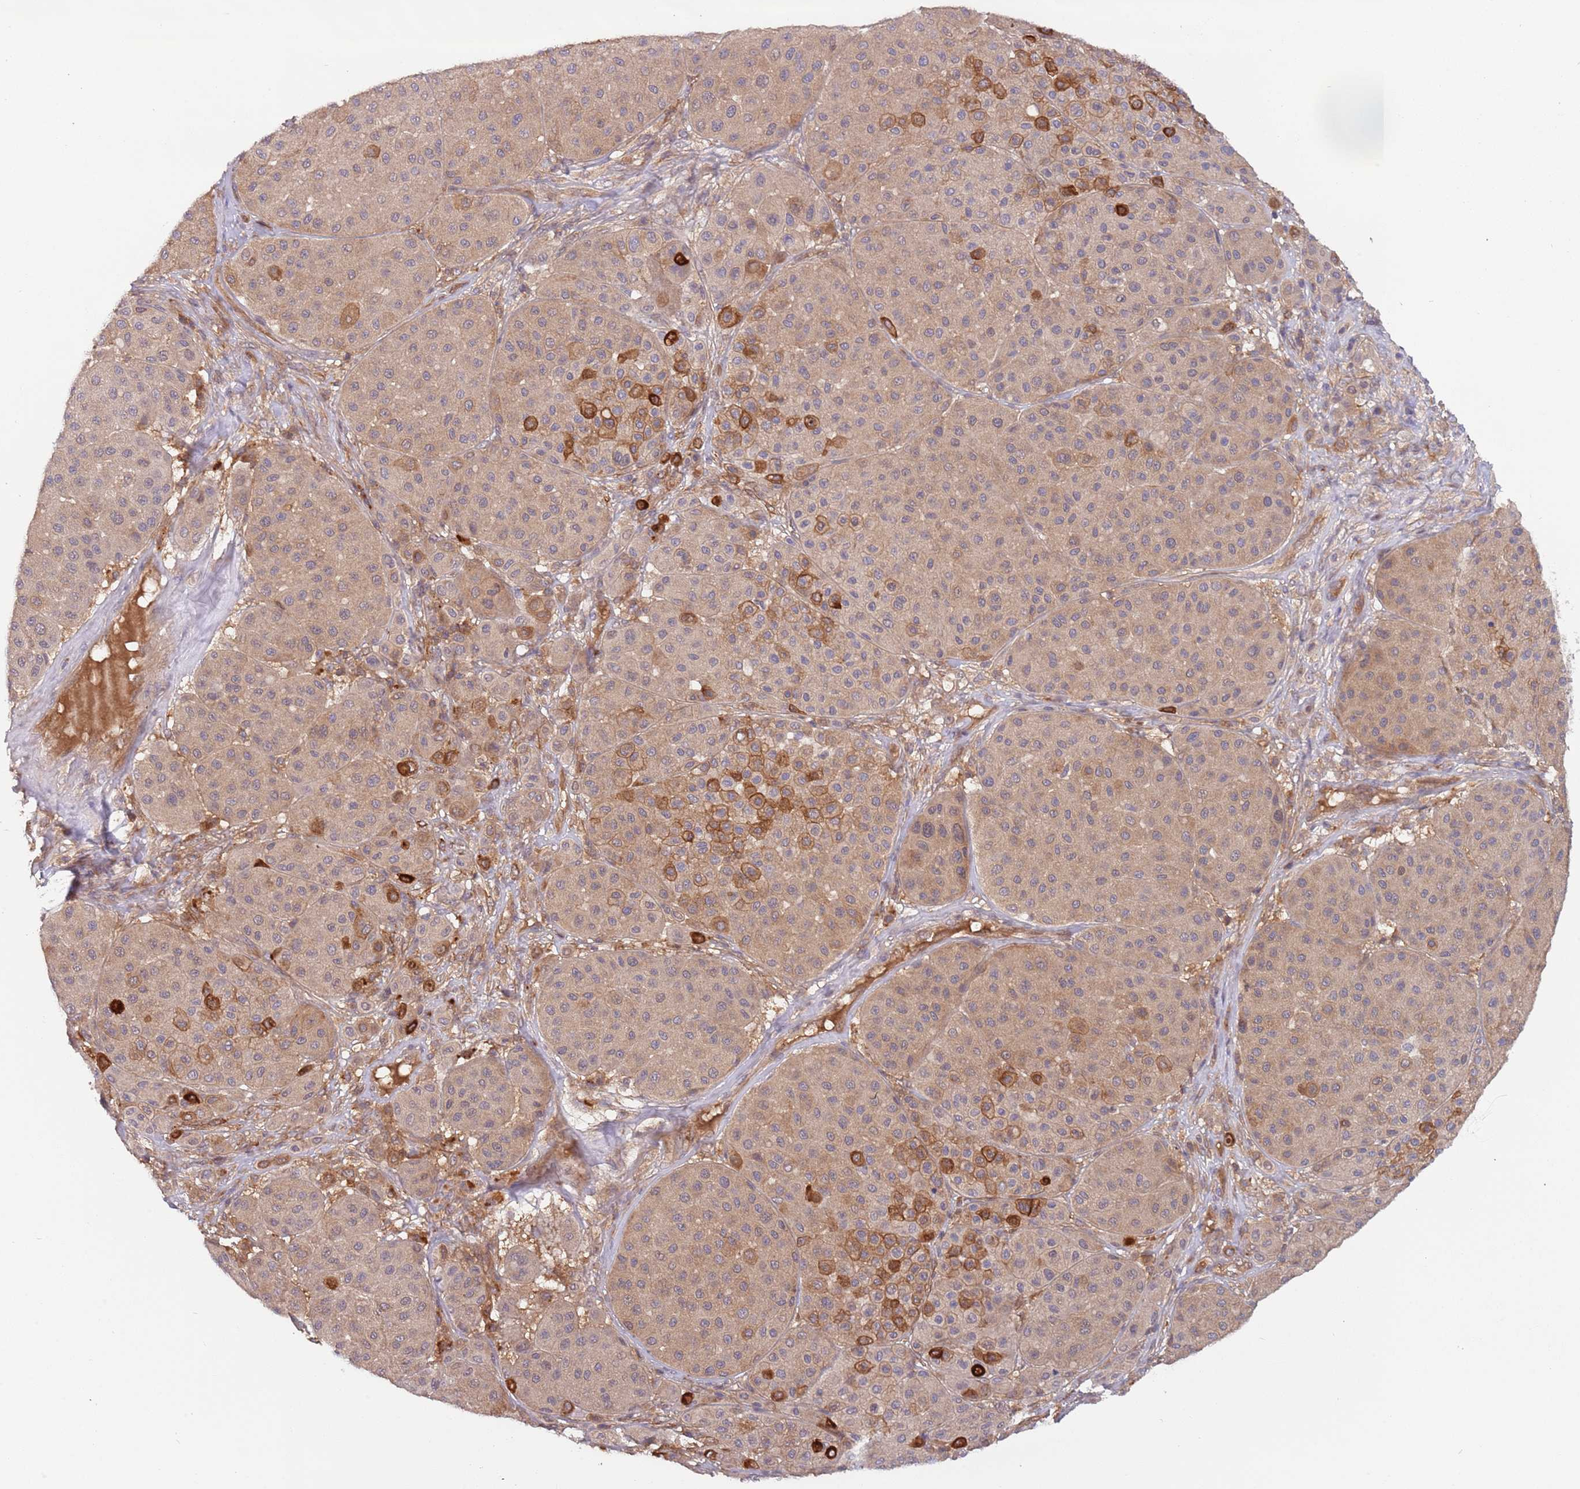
{"staining": {"intensity": "moderate", "quantity": ">75%", "location": "cytoplasmic/membranous"}, "tissue": "melanoma", "cell_type": "Tumor cells", "image_type": "cancer", "snomed": [{"axis": "morphology", "description": "Malignant melanoma, Metastatic site"}, {"axis": "topography", "description": "Smooth muscle"}], "caption": "IHC of melanoma demonstrates medium levels of moderate cytoplasmic/membranous staining in approximately >75% of tumor cells. (IHC, brightfield microscopy, high magnification).", "gene": "GSDMD", "patient": {"sex": "male", "age": 41}}